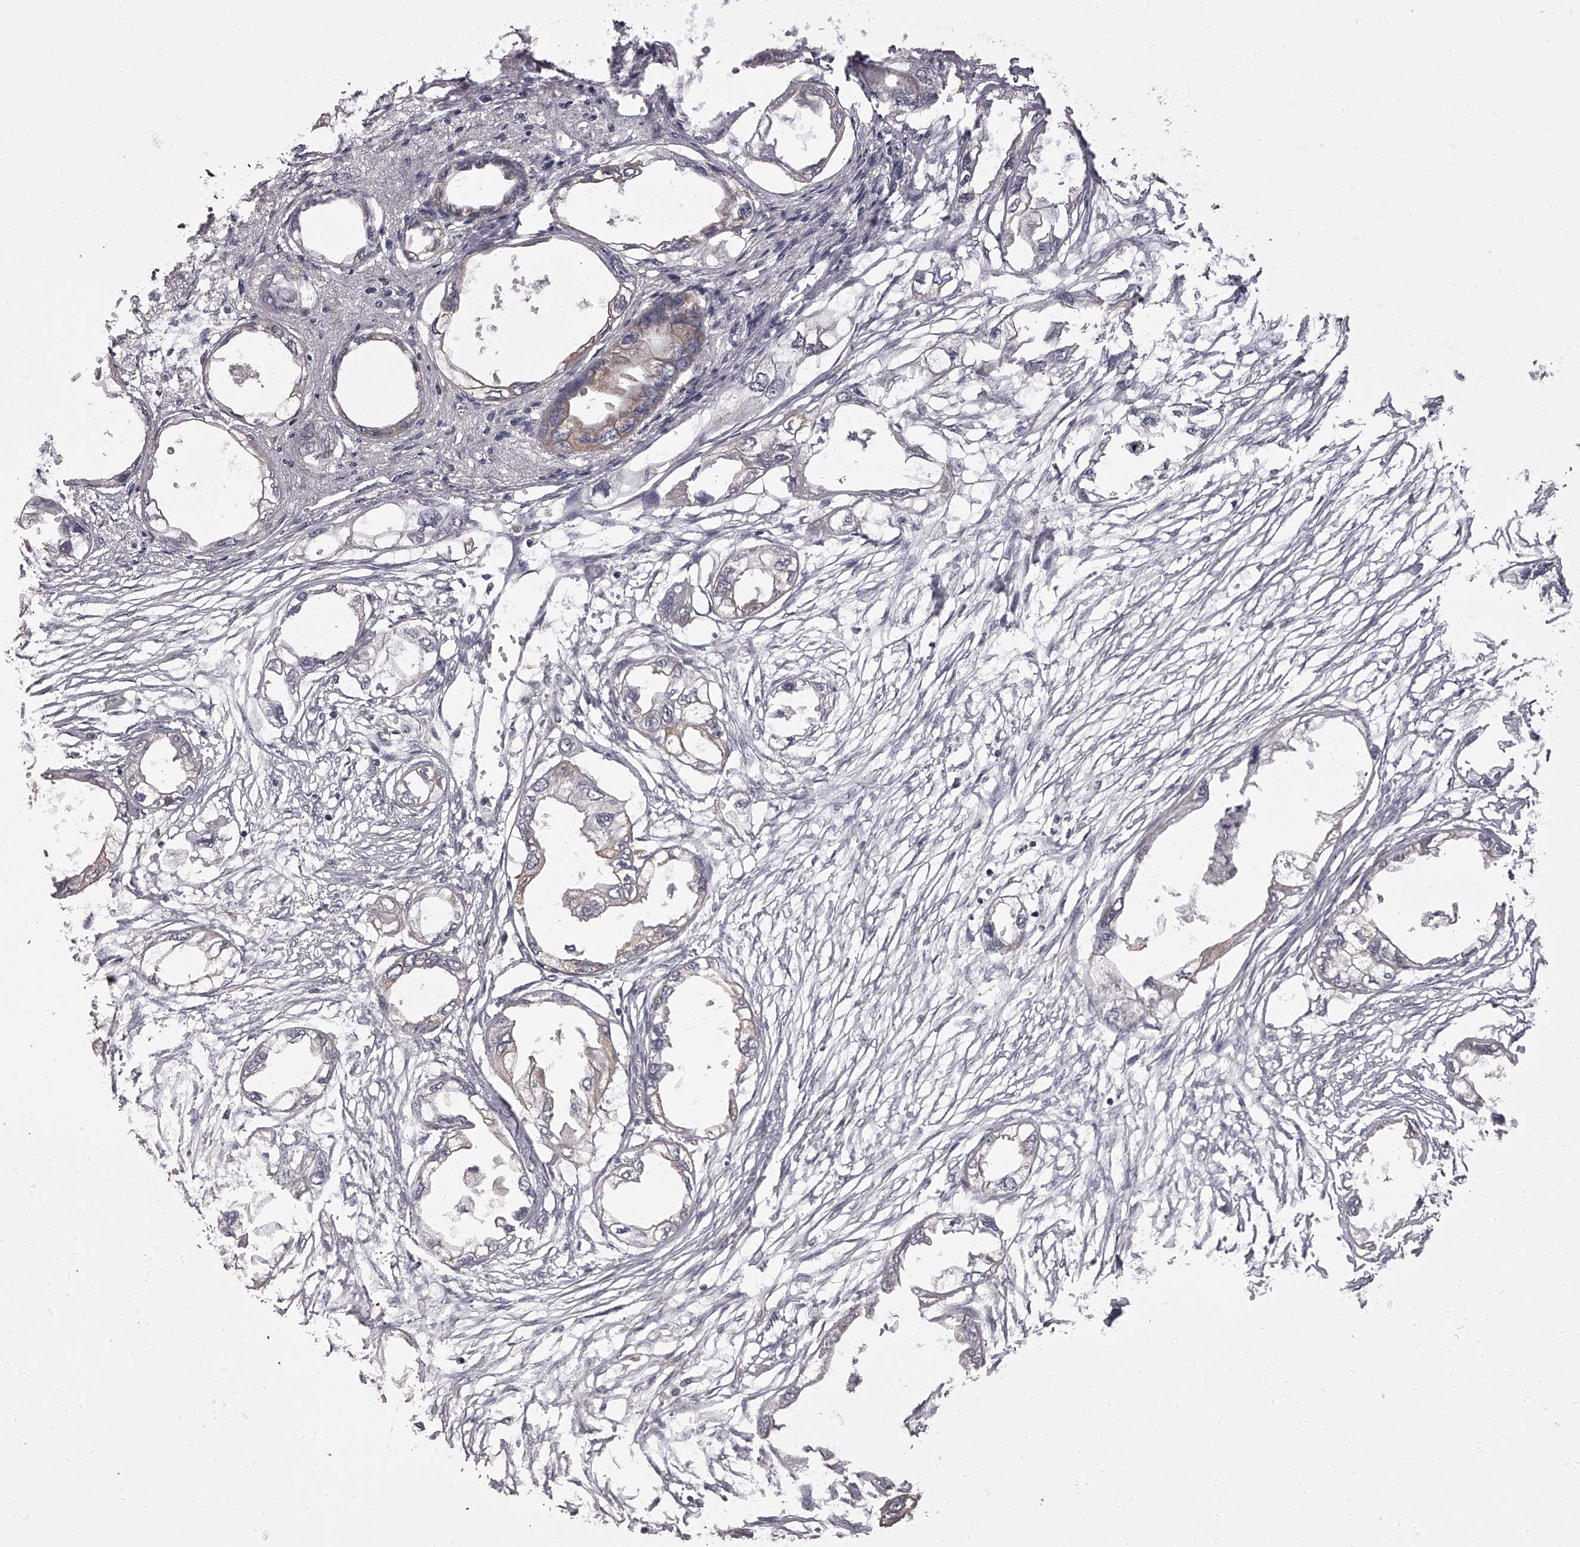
{"staining": {"intensity": "negative", "quantity": "none", "location": "none"}, "tissue": "endometrial cancer", "cell_type": "Tumor cells", "image_type": "cancer", "snomed": [{"axis": "morphology", "description": "Adenocarcinoma, NOS"}, {"axis": "morphology", "description": "Adenocarcinoma, metastatic, NOS"}, {"axis": "topography", "description": "Adipose tissue"}, {"axis": "topography", "description": "Endometrium"}], "caption": "This is an IHC image of human endometrial adenocarcinoma. There is no staining in tumor cells.", "gene": "APEH", "patient": {"sex": "female", "age": 67}}